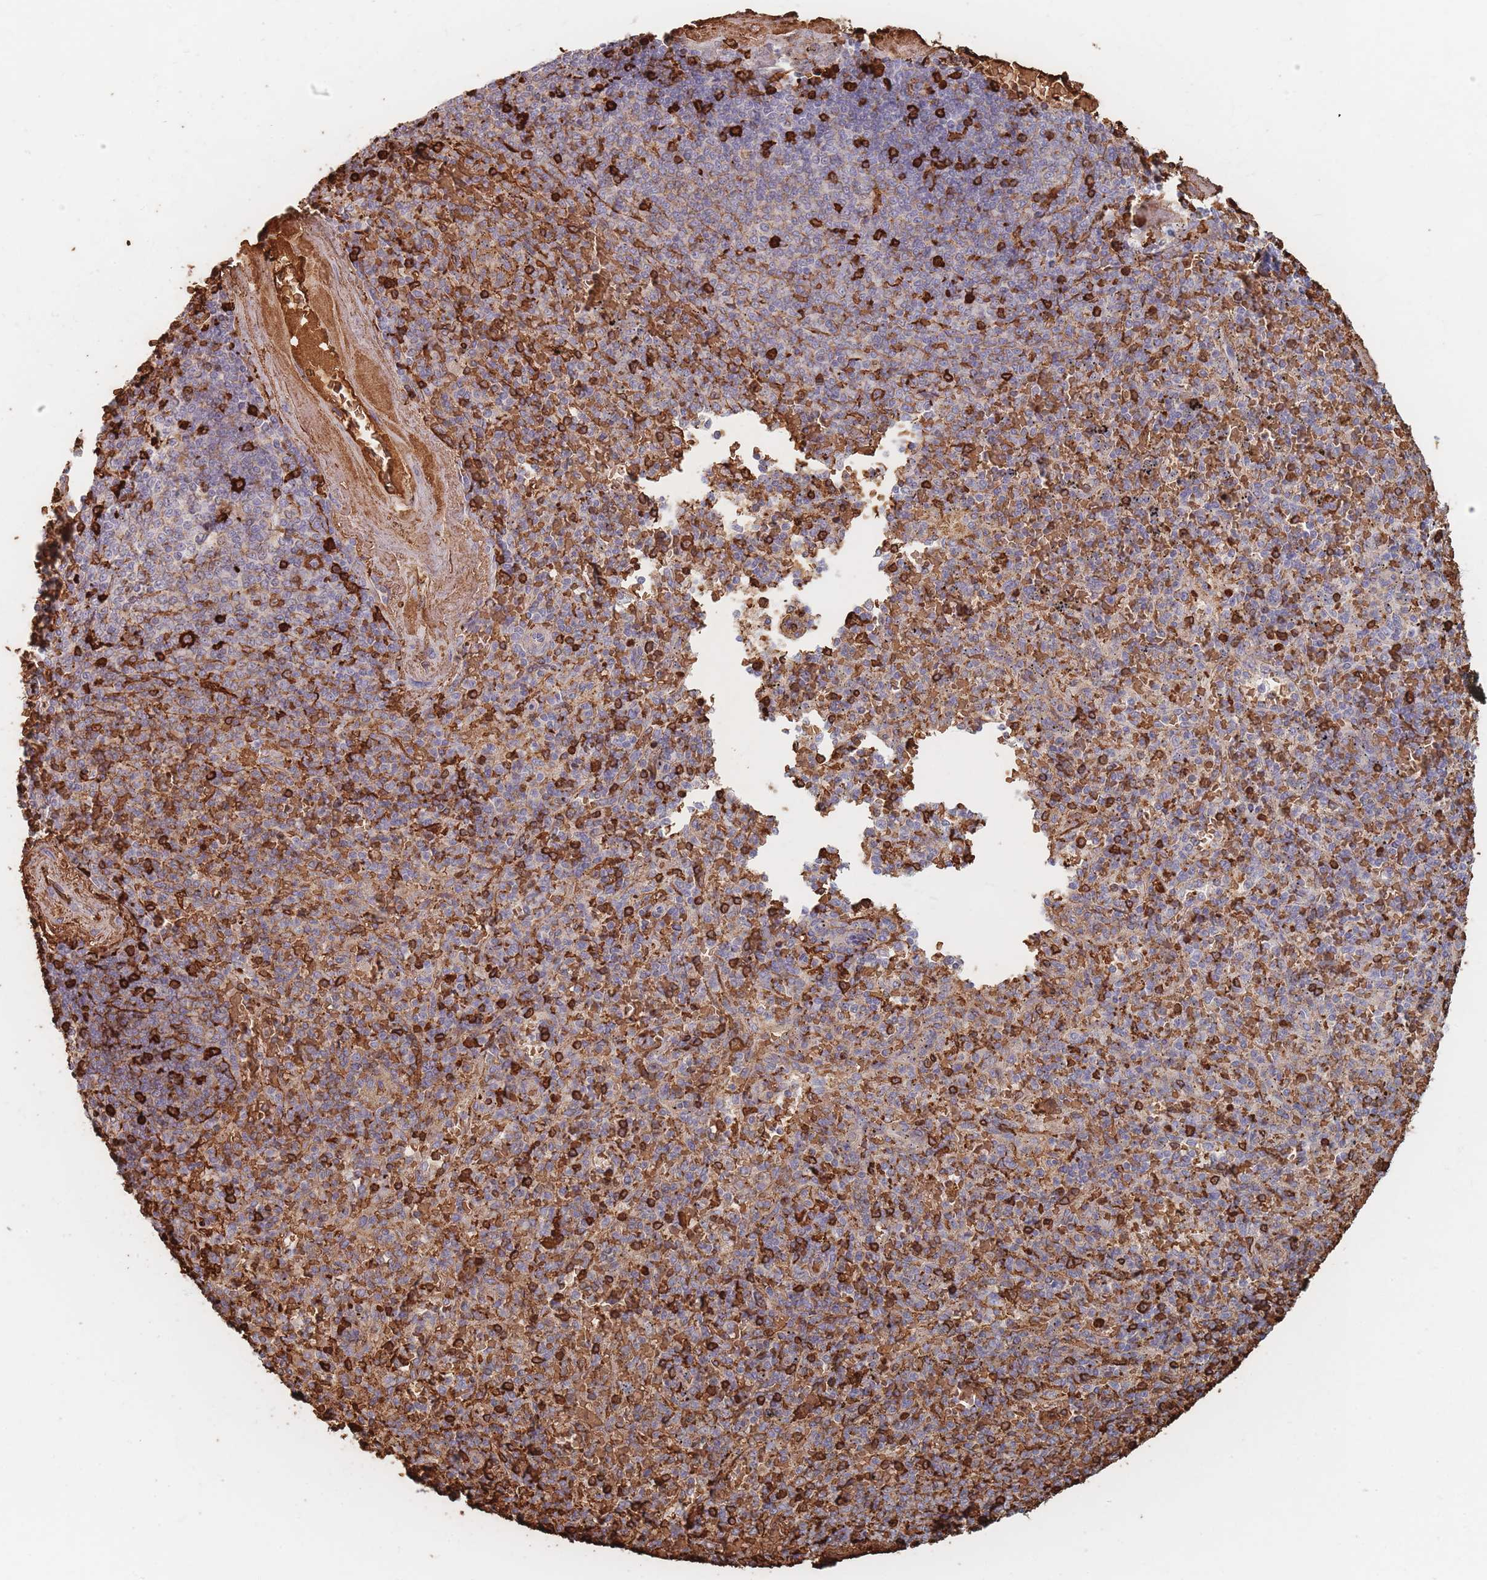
{"staining": {"intensity": "strong", "quantity": "25%-75%", "location": "cytoplasmic/membranous"}, "tissue": "spleen", "cell_type": "Cells in red pulp", "image_type": "normal", "snomed": [{"axis": "morphology", "description": "Normal tissue, NOS"}, {"axis": "topography", "description": "Spleen"}], "caption": "Cells in red pulp display strong cytoplasmic/membranous expression in approximately 25%-75% of cells in unremarkable spleen. The protein of interest is shown in brown color, while the nuclei are stained blue.", "gene": "SLC2A6", "patient": {"sex": "male", "age": 82}}